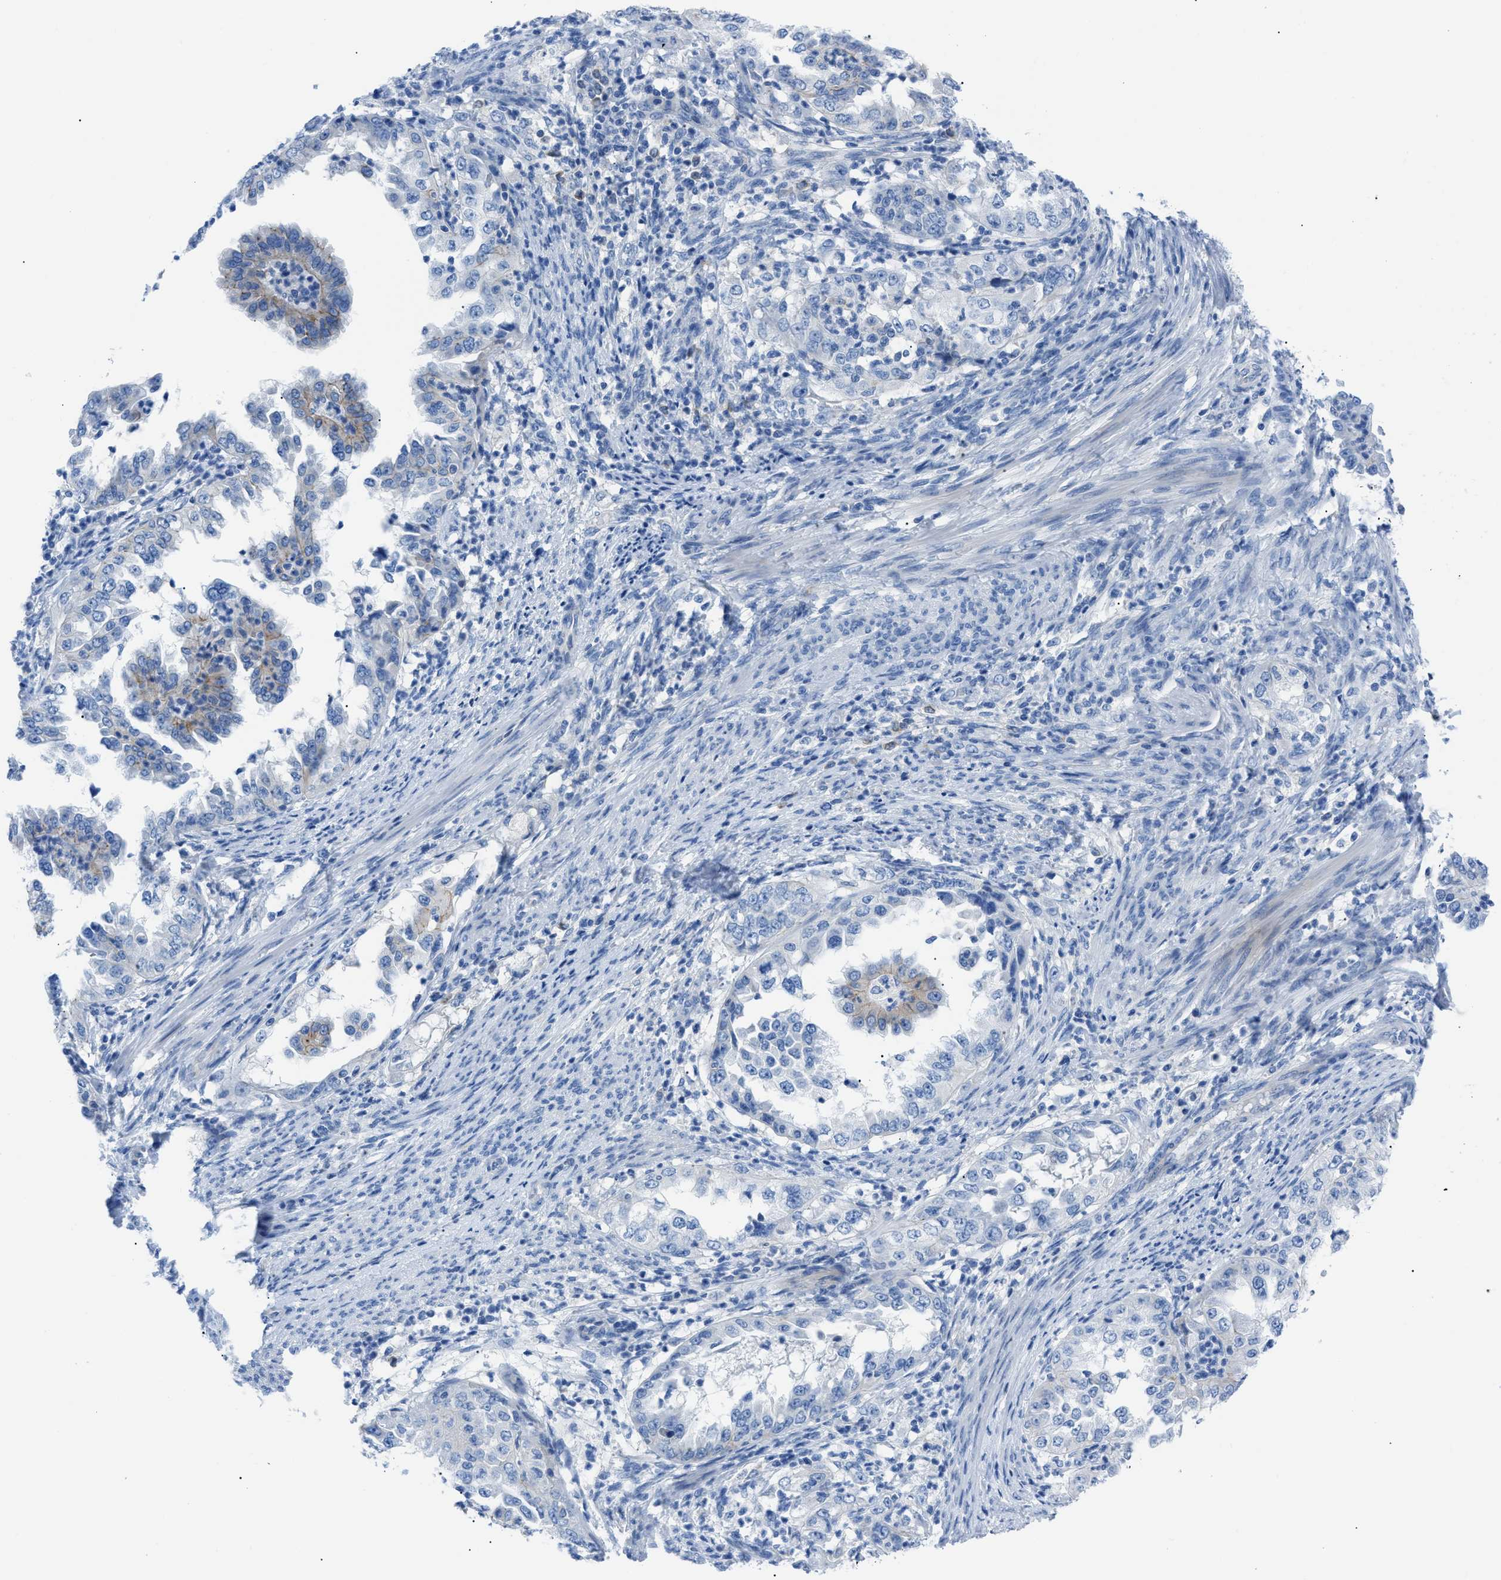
{"staining": {"intensity": "weak", "quantity": "<25%", "location": "cytoplasmic/membranous"}, "tissue": "endometrial cancer", "cell_type": "Tumor cells", "image_type": "cancer", "snomed": [{"axis": "morphology", "description": "Adenocarcinoma, NOS"}, {"axis": "topography", "description": "Endometrium"}], "caption": "A high-resolution histopathology image shows immunohistochemistry staining of endometrial adenocarcinoma, which displays no significant staining in tumor cells.", "gene": "ZDHHC24", "patient": {"sex": "female", "age": 85}}